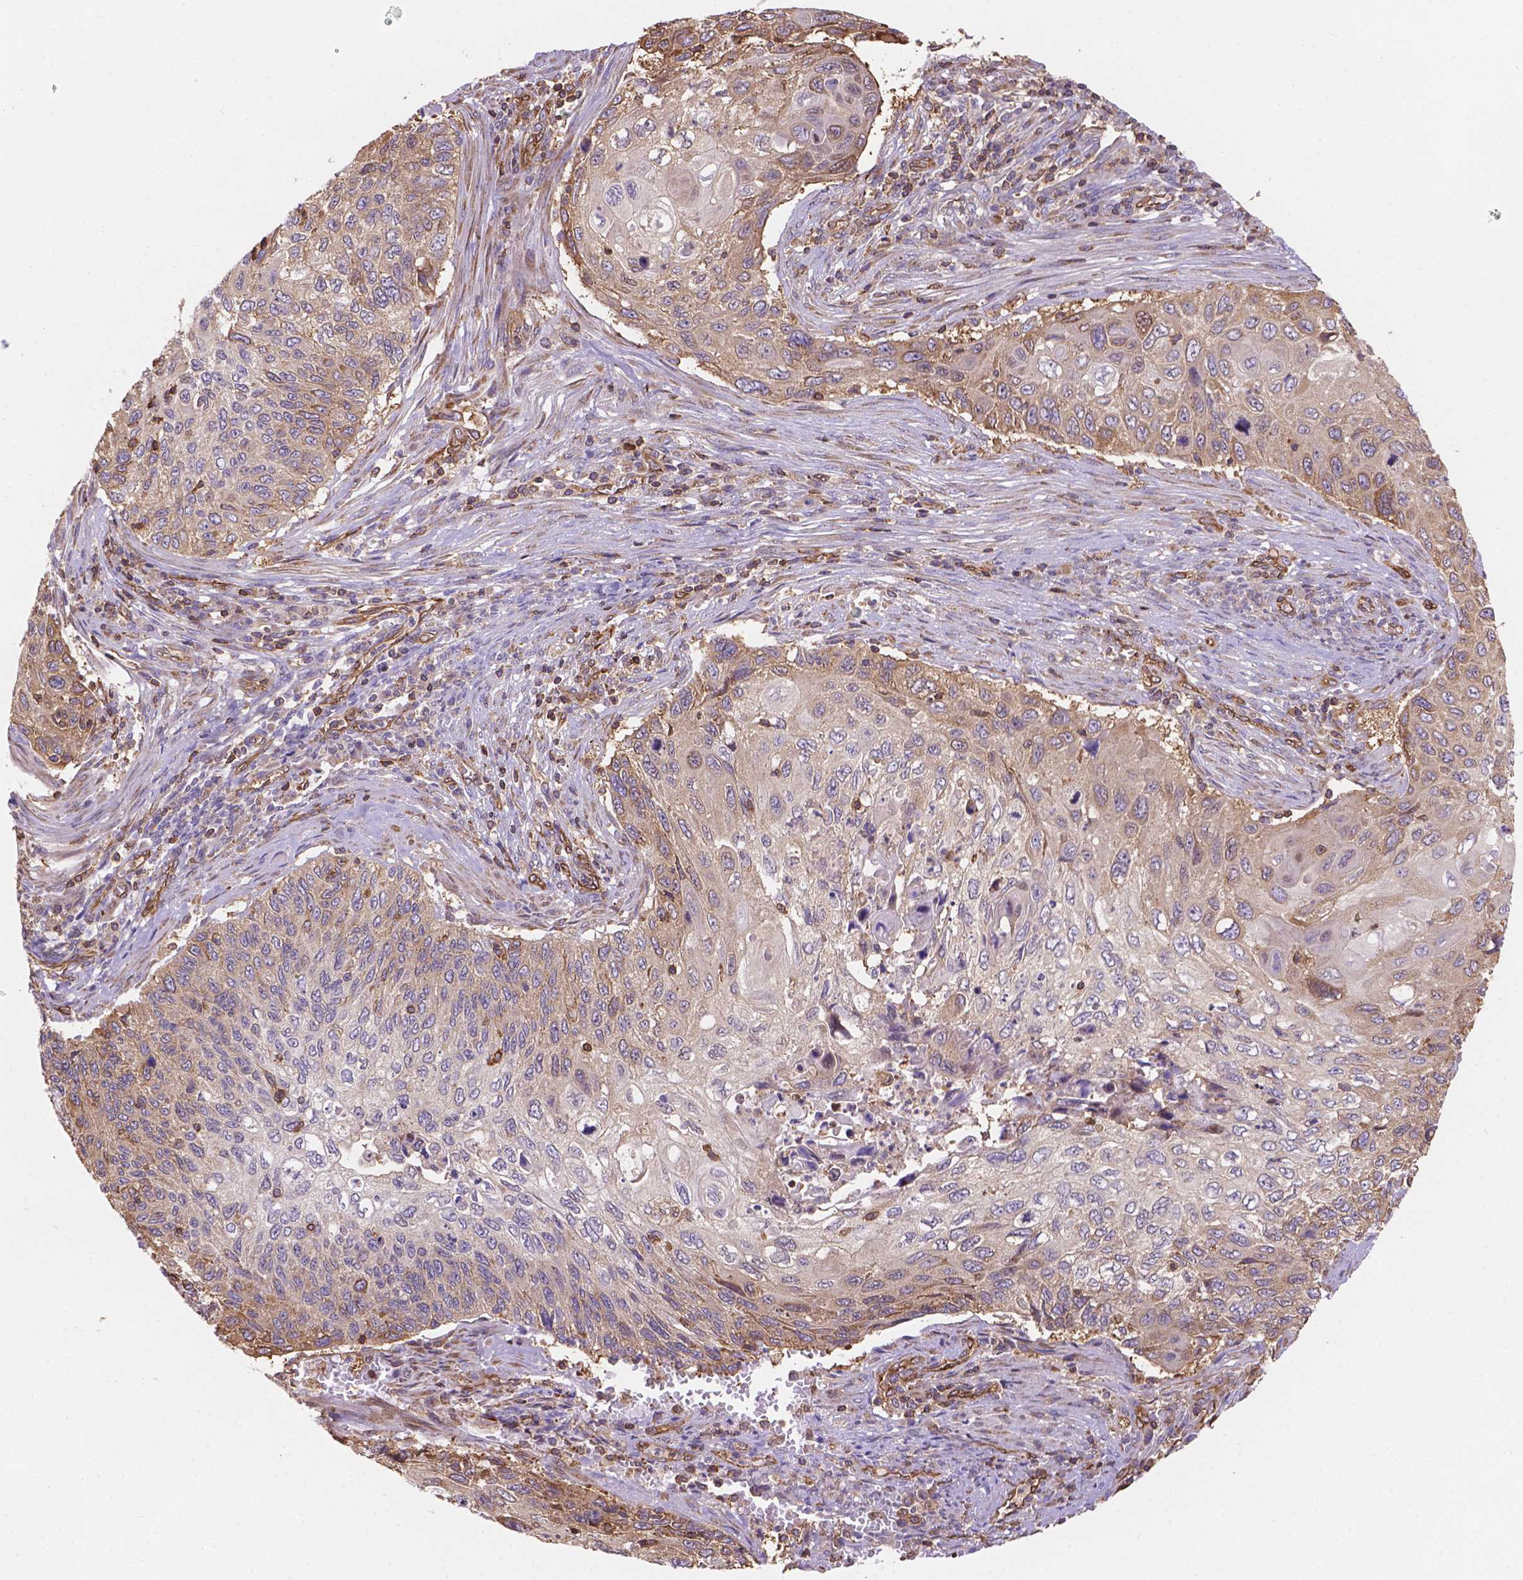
{"staining": {"intensity": "weak", "quantity": "25%-75%", "location": "cytoplasmic/membranous"}, "tissue": "cervical cancer", "cell_type": "Tumor cells", "image_type": "cancer", "snomed": [{"axis": "morphology", "description": "Squamous cell carcinoma, NOS"}, {"axis": "topography", "description": "Cervix"}], "caption": "The histopathology image displays a brown stain indicating the presence of a protein in the cytoplasmic/membranous of tumor cells in cervical cancer. Immunohistochemistry stains the protein in brown and the nuclei are stained blue.", "gene": "DMWD", "patient": {"sex": "female", "age": 70}}